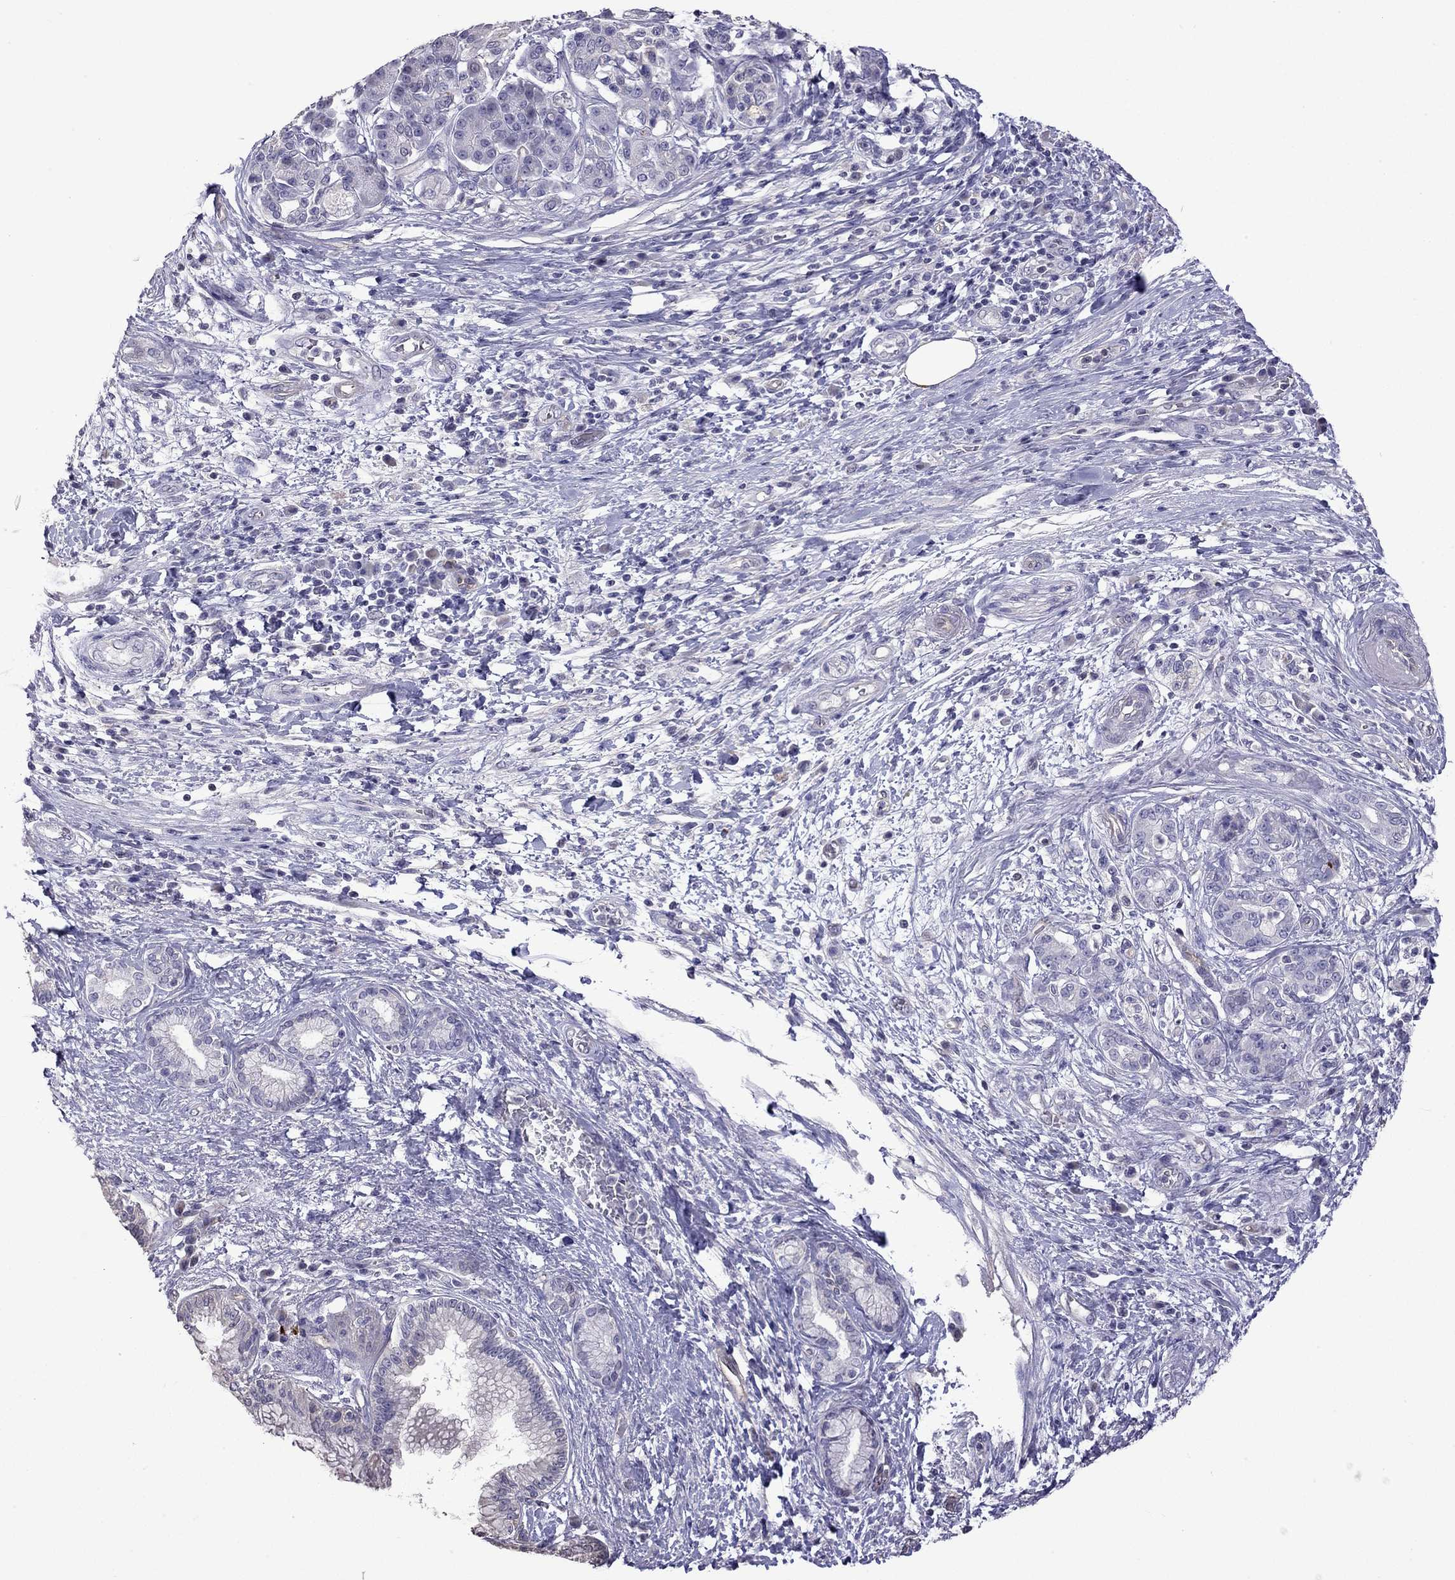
{"staining": {"intensity": "negative", "quantity": "none", "location": "none"}, "tissue": "pancreatic cancer", "cell_type": "Tumor cells", "image_type": "cancer", "snomed": [{"axis": "morphology", "description": "Adenocarcinoma, NOS"}, {"axis": "topography", "description": "Pancreas"}], "caption": "This photomicrograph is of adenocarcinoma (pancreatic) stained with immunohistochemistry (IHC) to label a protein in brown with the nuclei are counter-stained blue. There is no positivity in tumor cells.", "gene": "FEZ1", "patient": {"sex": "female", "age": 73}}